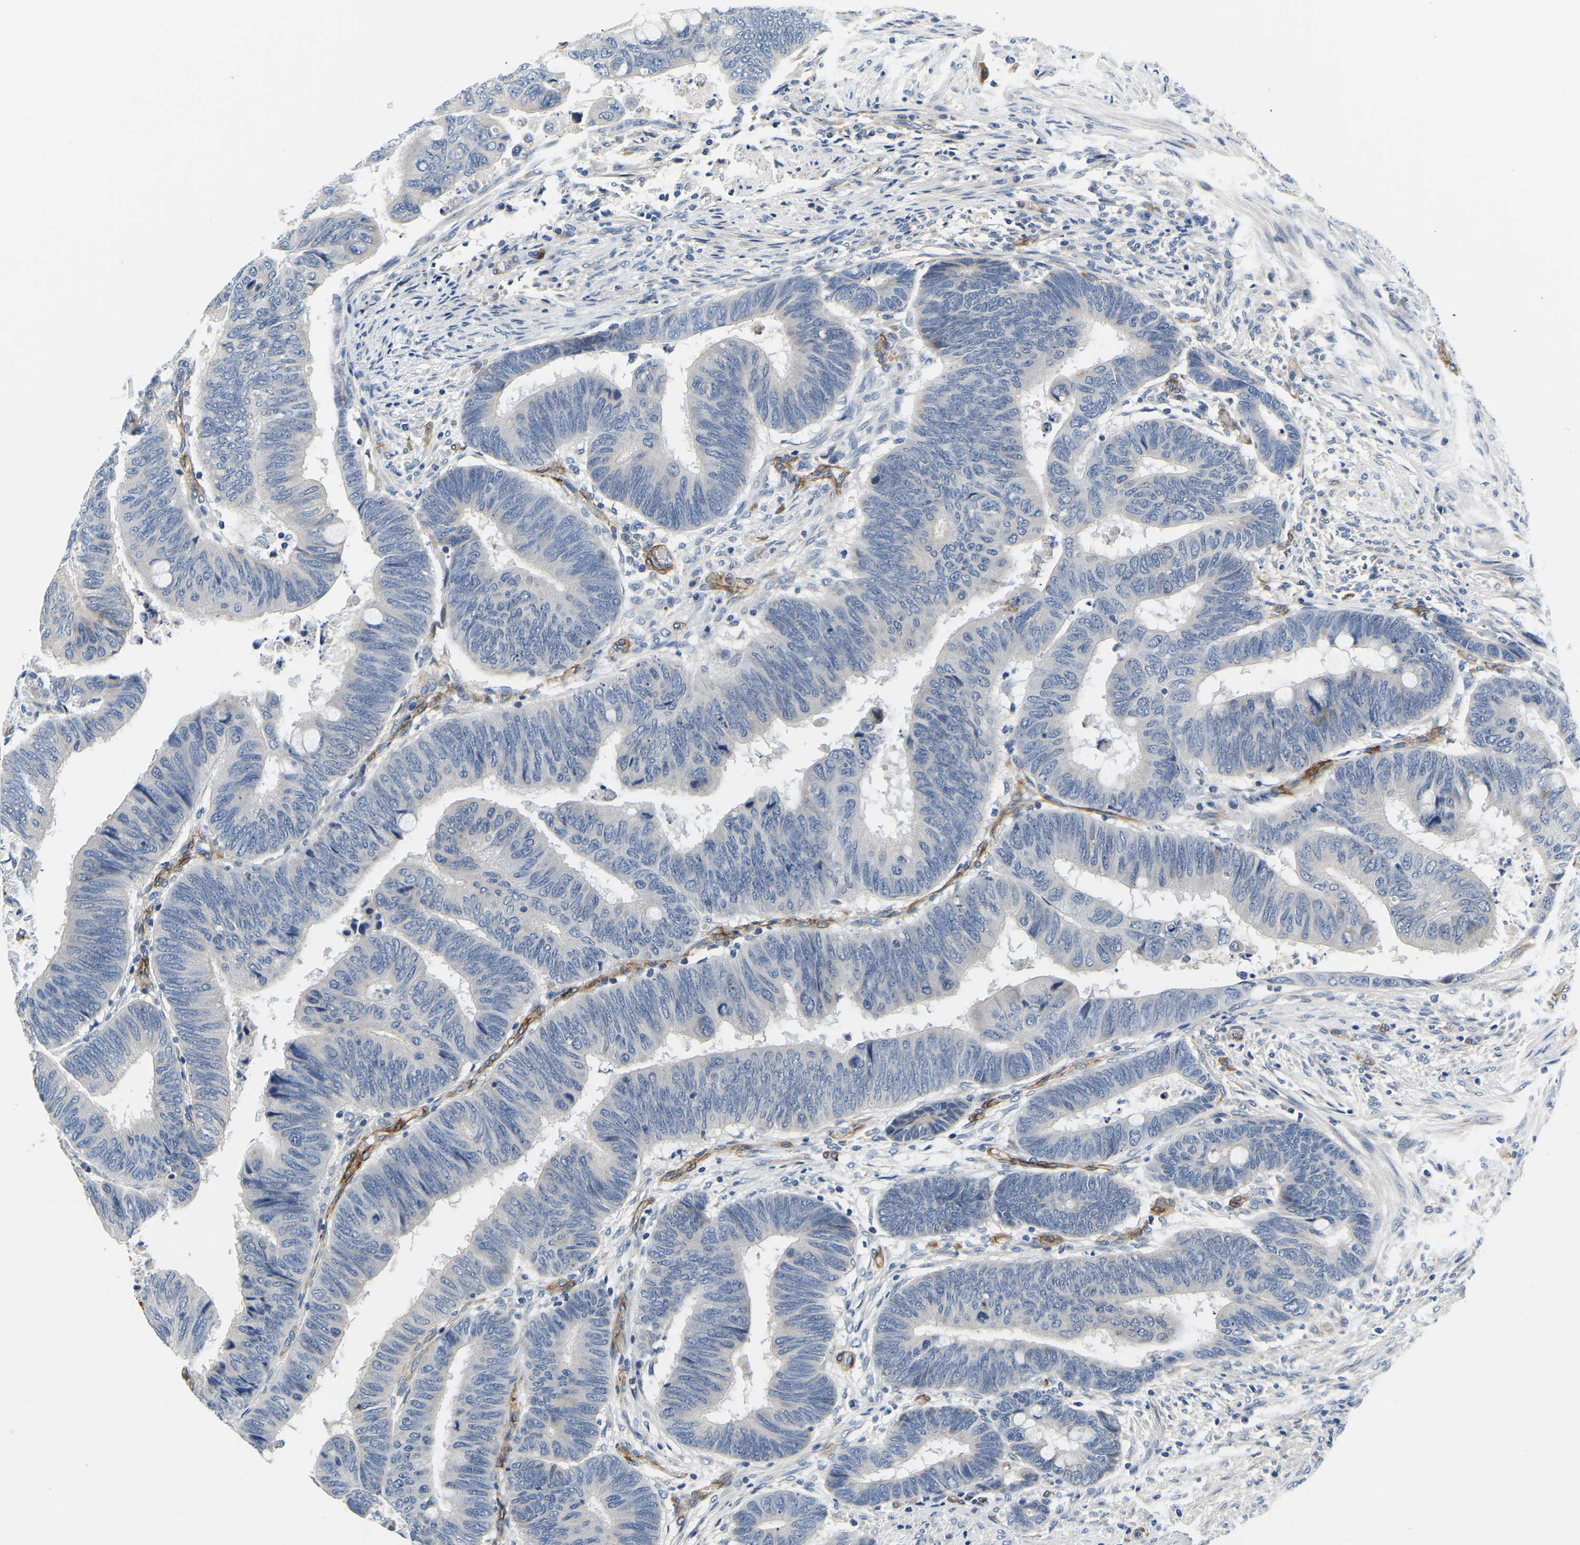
{"staining": {"intensity": "negative", "quantity": "none", "location": "none"}, "tissue": "colorectal cancer", "cell_type": "Tumor cells", "image_type": "cancer", "snomed": [{"axis": "morphology", "description": "Normal tissue, NOS"}, {"axis": "morphology", "description": "Adenocarcinoma, NOS"}, {"axis": "topography", "description": "Rectum"}, {"axis": "topography", "description": "Peripheral nerve tissue"}], "caption": "This image is of adenocarcinoma (colorectal) stained with immunohistochemistry (IHC) to label a protein in brown with the nuclei are counter-stained blue. There is no positivity in tumor cells.", "gene": "LIAS", "patient": {"sex": "male", "age": 92}}